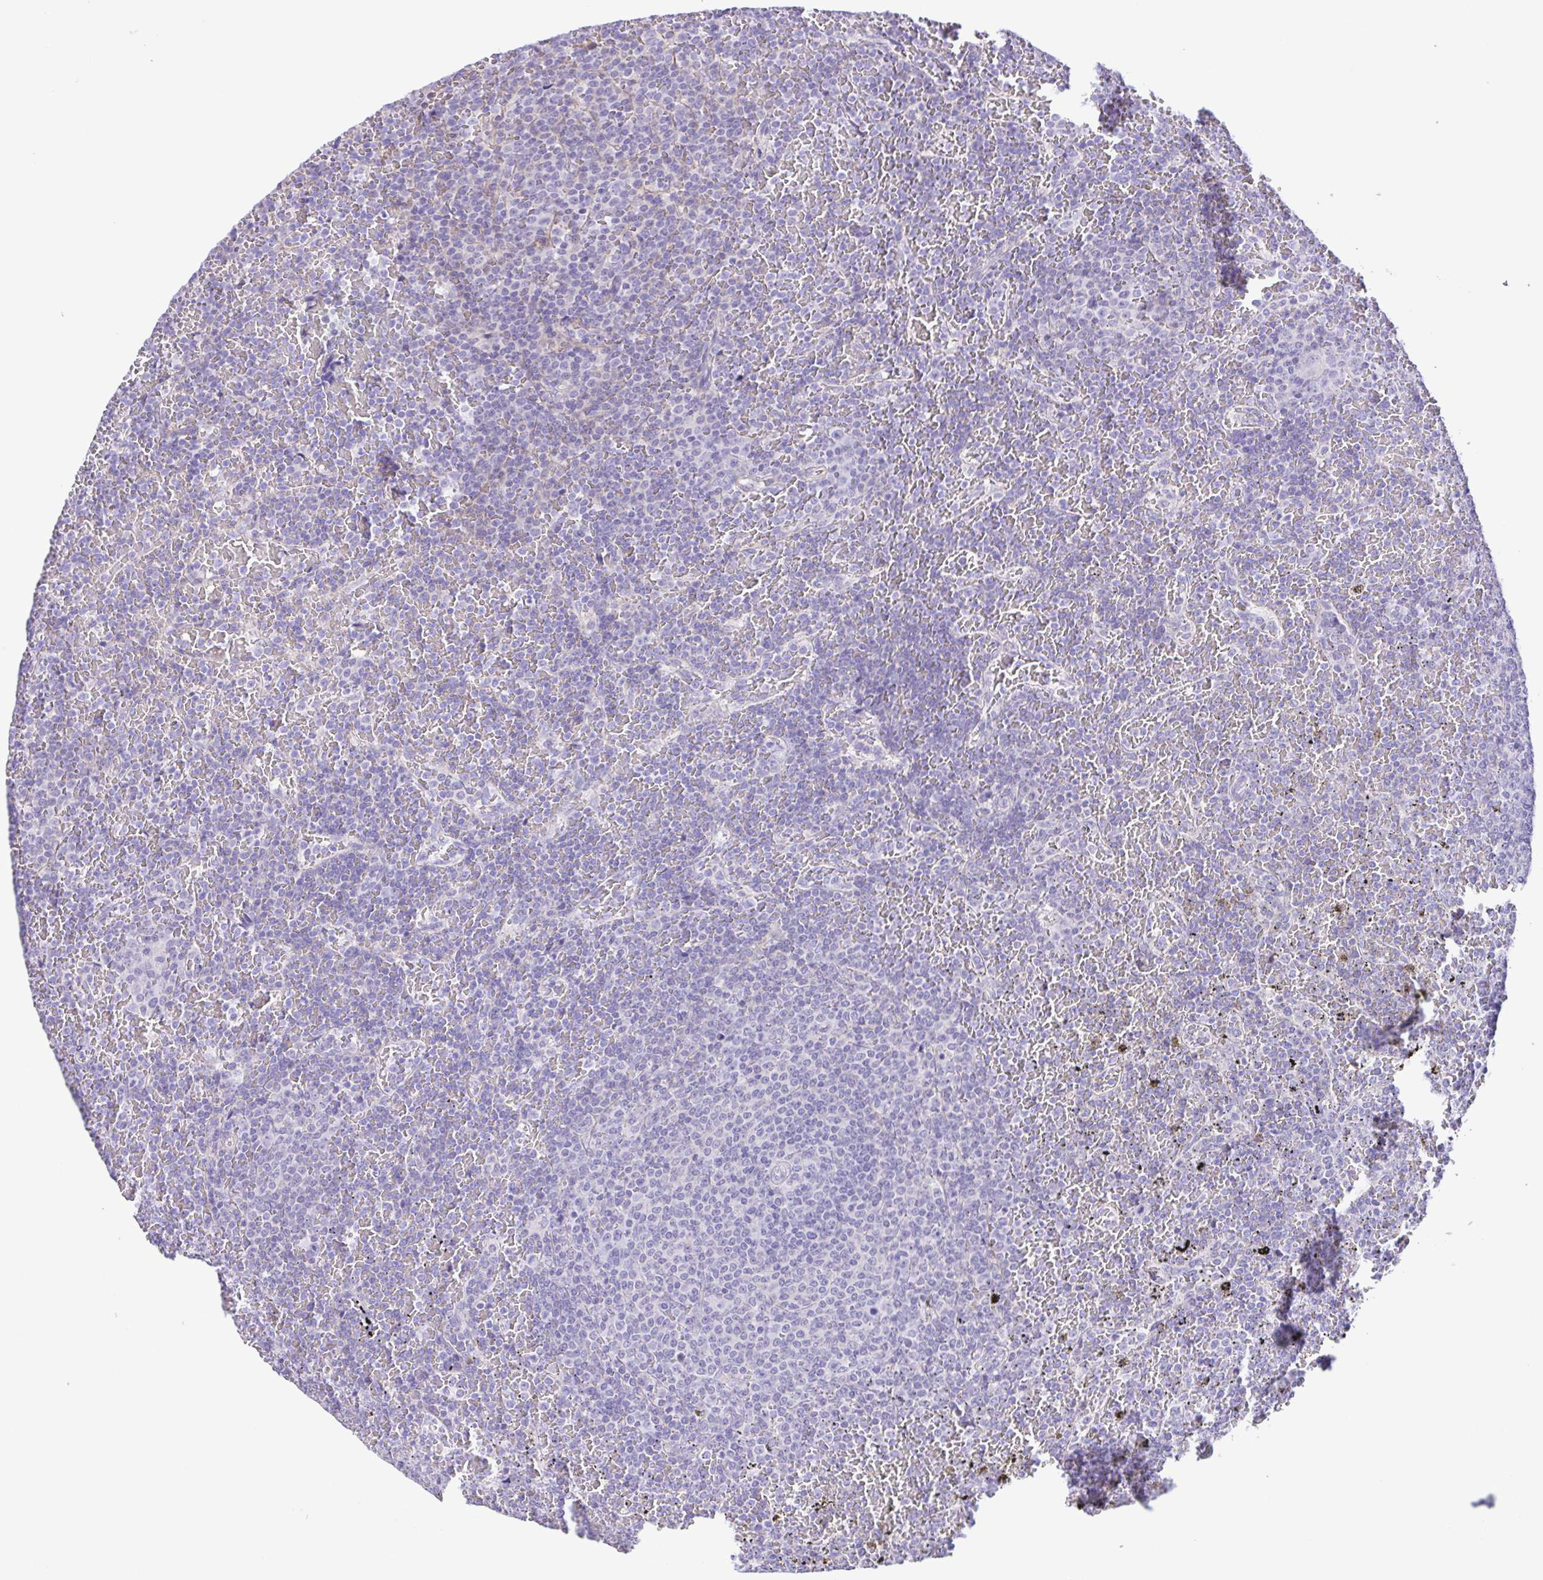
{"staining": {"intensity": "negative", "quantity": "none", "location": "none"}, "tissue": "lymphoma", "cell_type": "Tumor cells", "image_type": "cancer", "snomed": [{"axis": "morphology", "description": "Malignant lymphoma, non-Hodgkin's type, Low grade"}, {"axis": "topography", "description": "Spleen"}], "caption": "The image reveals no staining of tumor cells in low-grade malignant lymphoma, non-Hodgkin's type.", "gene": "ISM2", "patient": {"sex": "female", "age": 77}}